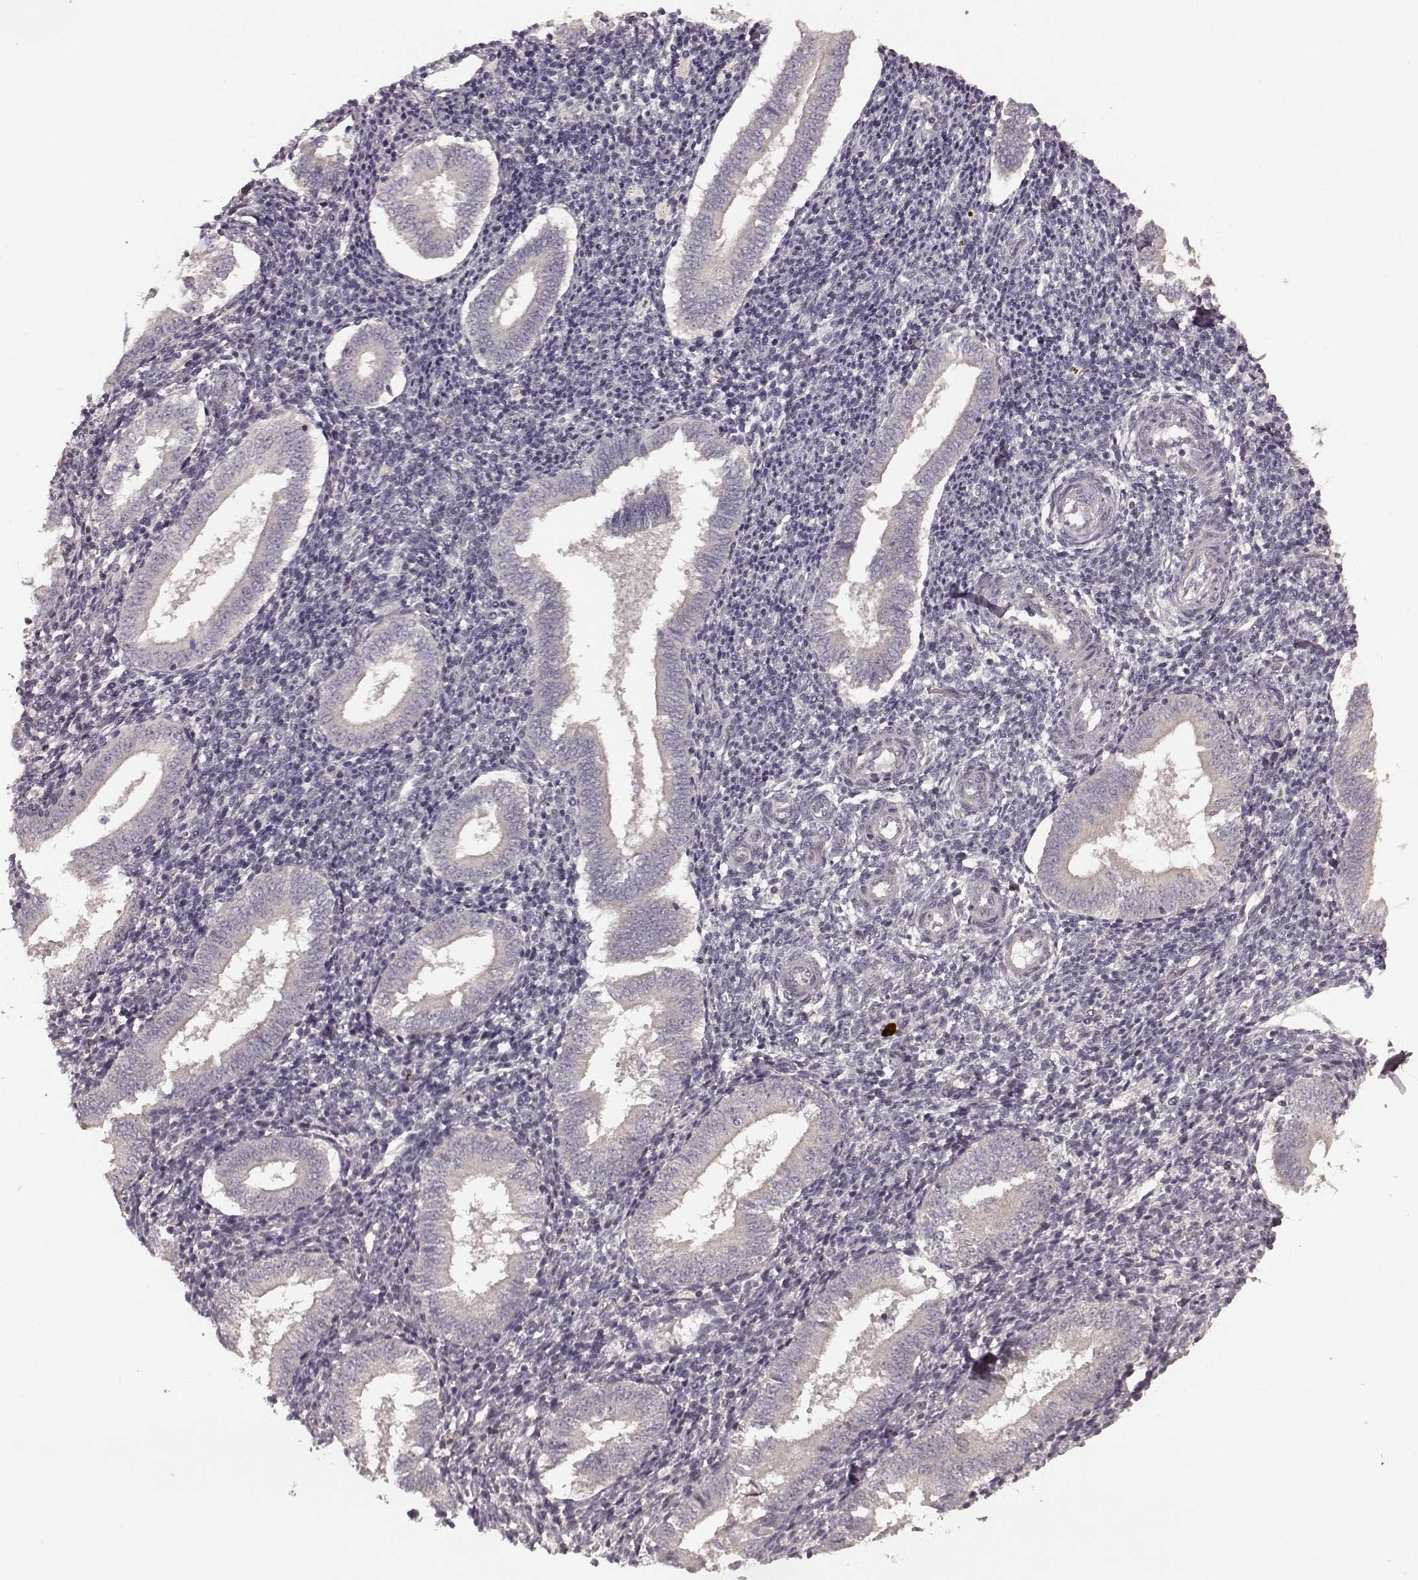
{"staining": {"intensity": "negative", "quantity": "none", "location": "none"}, "tissue": "endometrium", "cell_type": "Cells in endometrial stroma", "image_type": "normal", "snomed": [{"axis": "morphology", "description": "Normal tissue, NOS"}, {"axis": "topography", "description": "Endometrium"}], "caption": "The histopathology image shows no staining of cells in endometrial stroma in unremarkable endometrium. (DAB immunohistochemistry (IHC) with hematoxylin counter stain).", "gene": "PLCB4", "patient": {"sex": "female", "age": 25}}